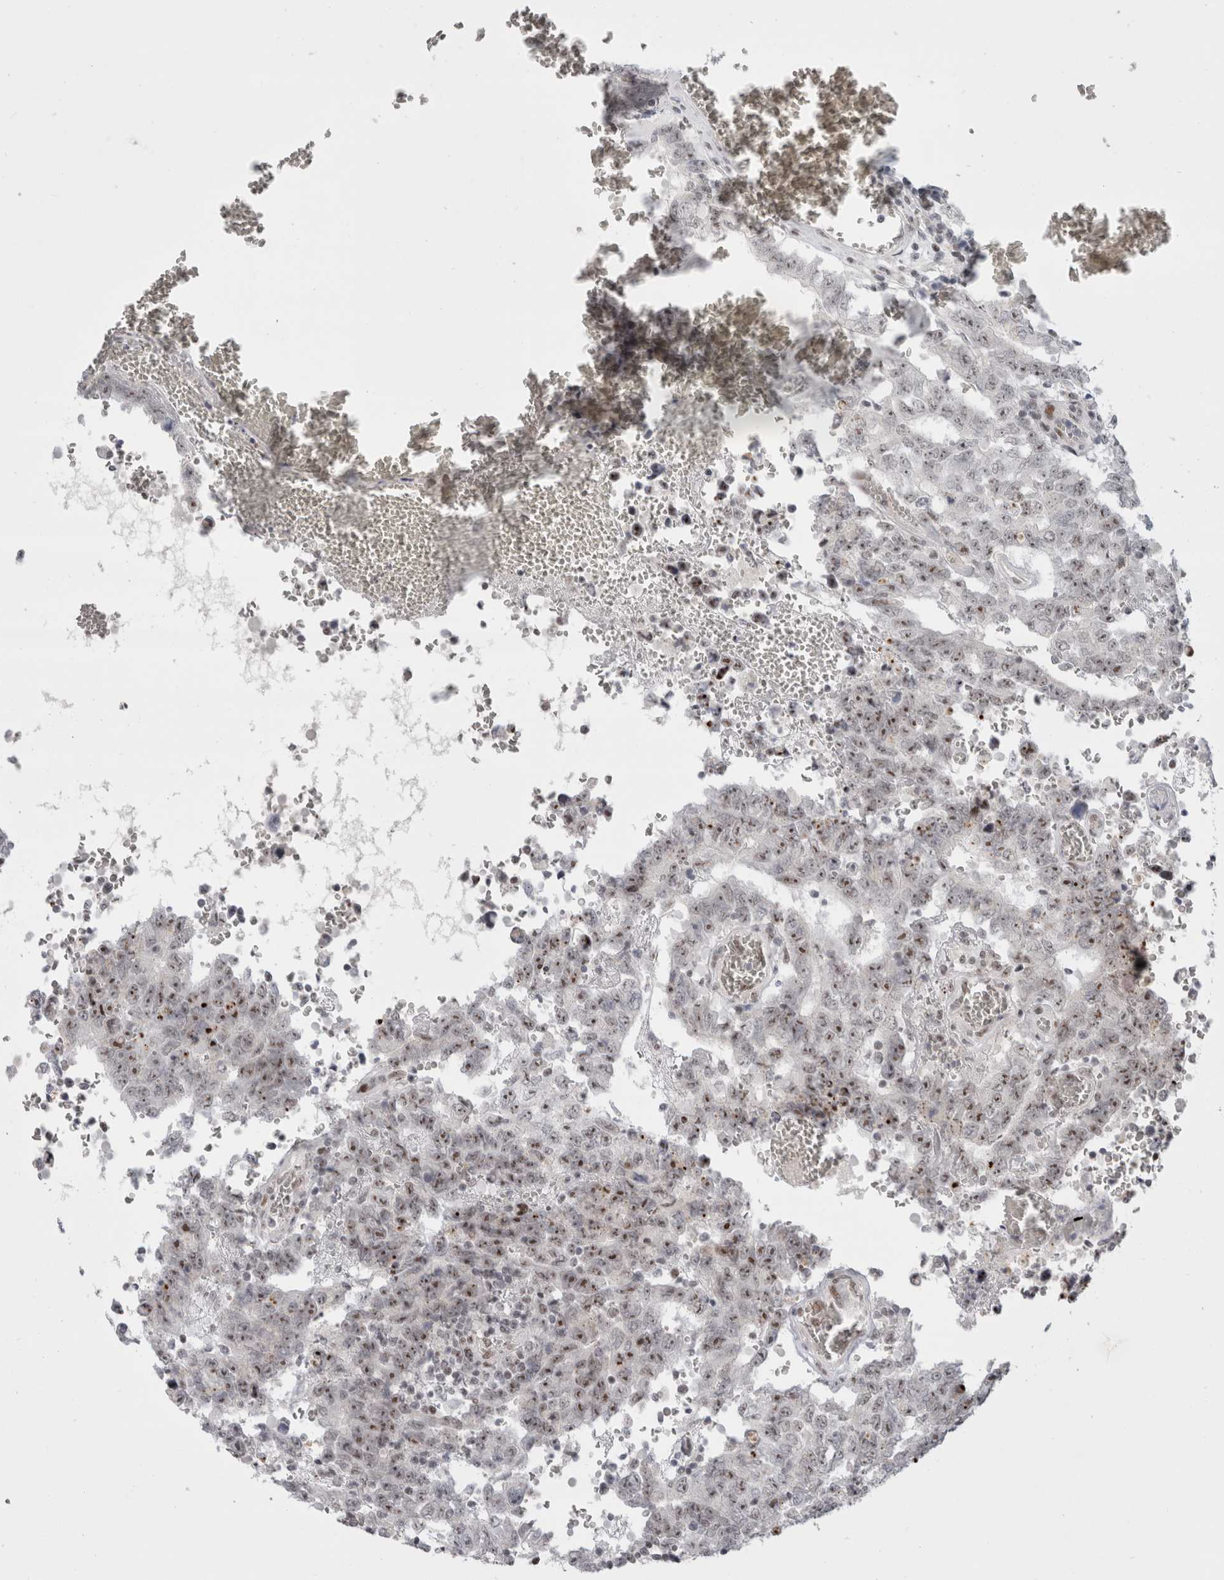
{"staining": {"intensity": "moderate", "quantity": "25%-75%", "location": "nuclear"}, "tissue": "testis cancer", "cell_type": "Tumor cells", "image_type": "cancer", "snomed": [{"axis": "morphology", "description": "Carcinoma, Embryonal, NOS"}, {"axis": "topography", "description": "Testis"}], "caption": "Testis cancer (embryonal carcinoma) stained with IHC demonstrates moderate nuclear staining in approximately 25%-75% of tumor cells.", "gene": "SENP6", "patient": {"sex": "male", "age": 26}}